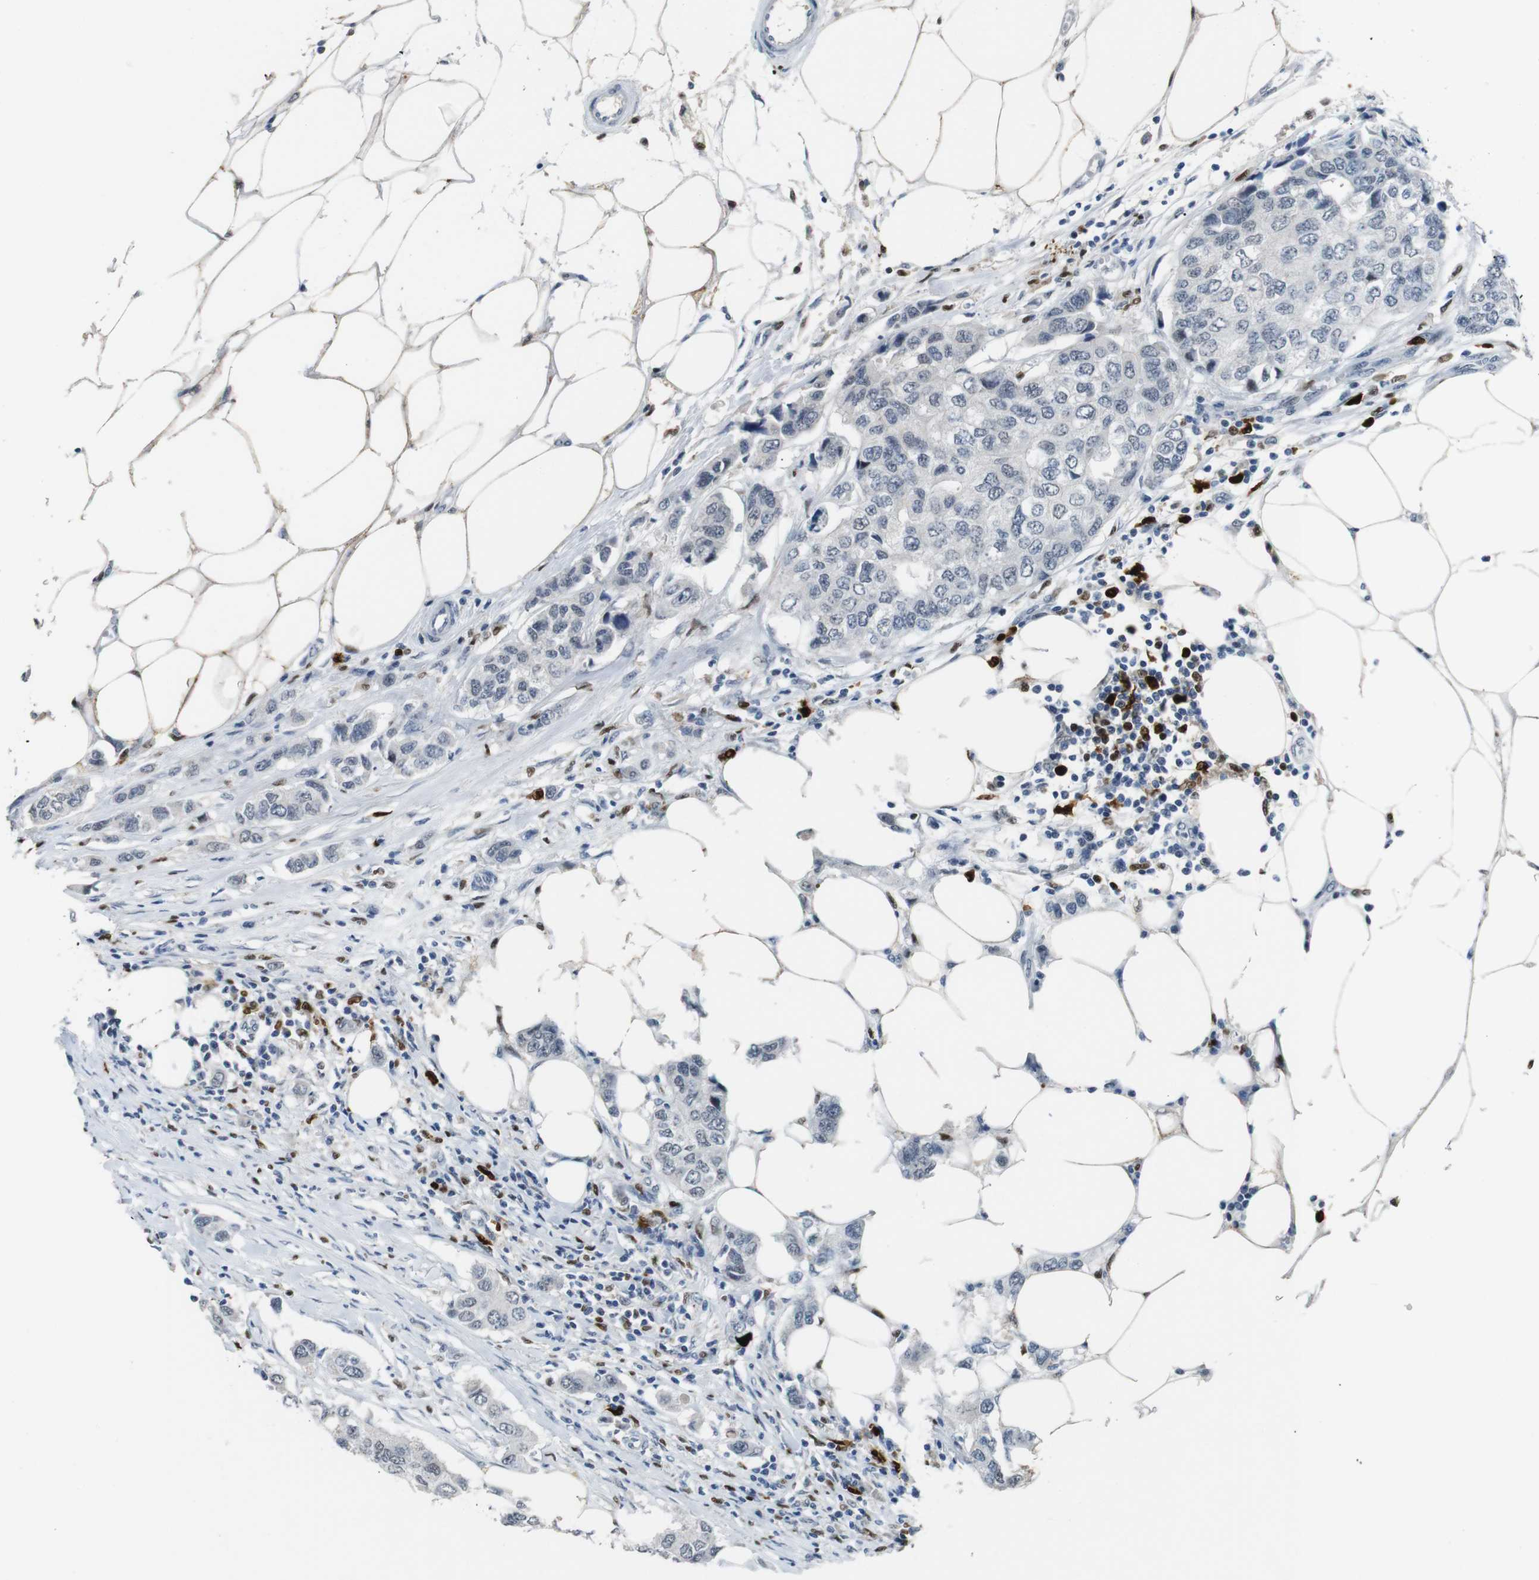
{"staining": {"intensity": "negative", "quantity": "none", "location": "none"}, "tissue": "breast cancer", "cell_type": "Tumor cells", "image_type": "cancer", "snomed": [{"axis": "morphology", "description": "Duct carcinoma"}, {"axis": "topography", "description": "Breast"}], "caption": "A high-resolution micrograph shows IHC staining of infiltrating ductal carcinoma (breast), which exhibits no significant staining in tumor cells. (Stains: DAB IHC with hematoxylin counter stain, Microscopy: brightfield microscopy at high magnification).", "gene": "IRF8", "patient": {"sex": "female", "age": 50}}